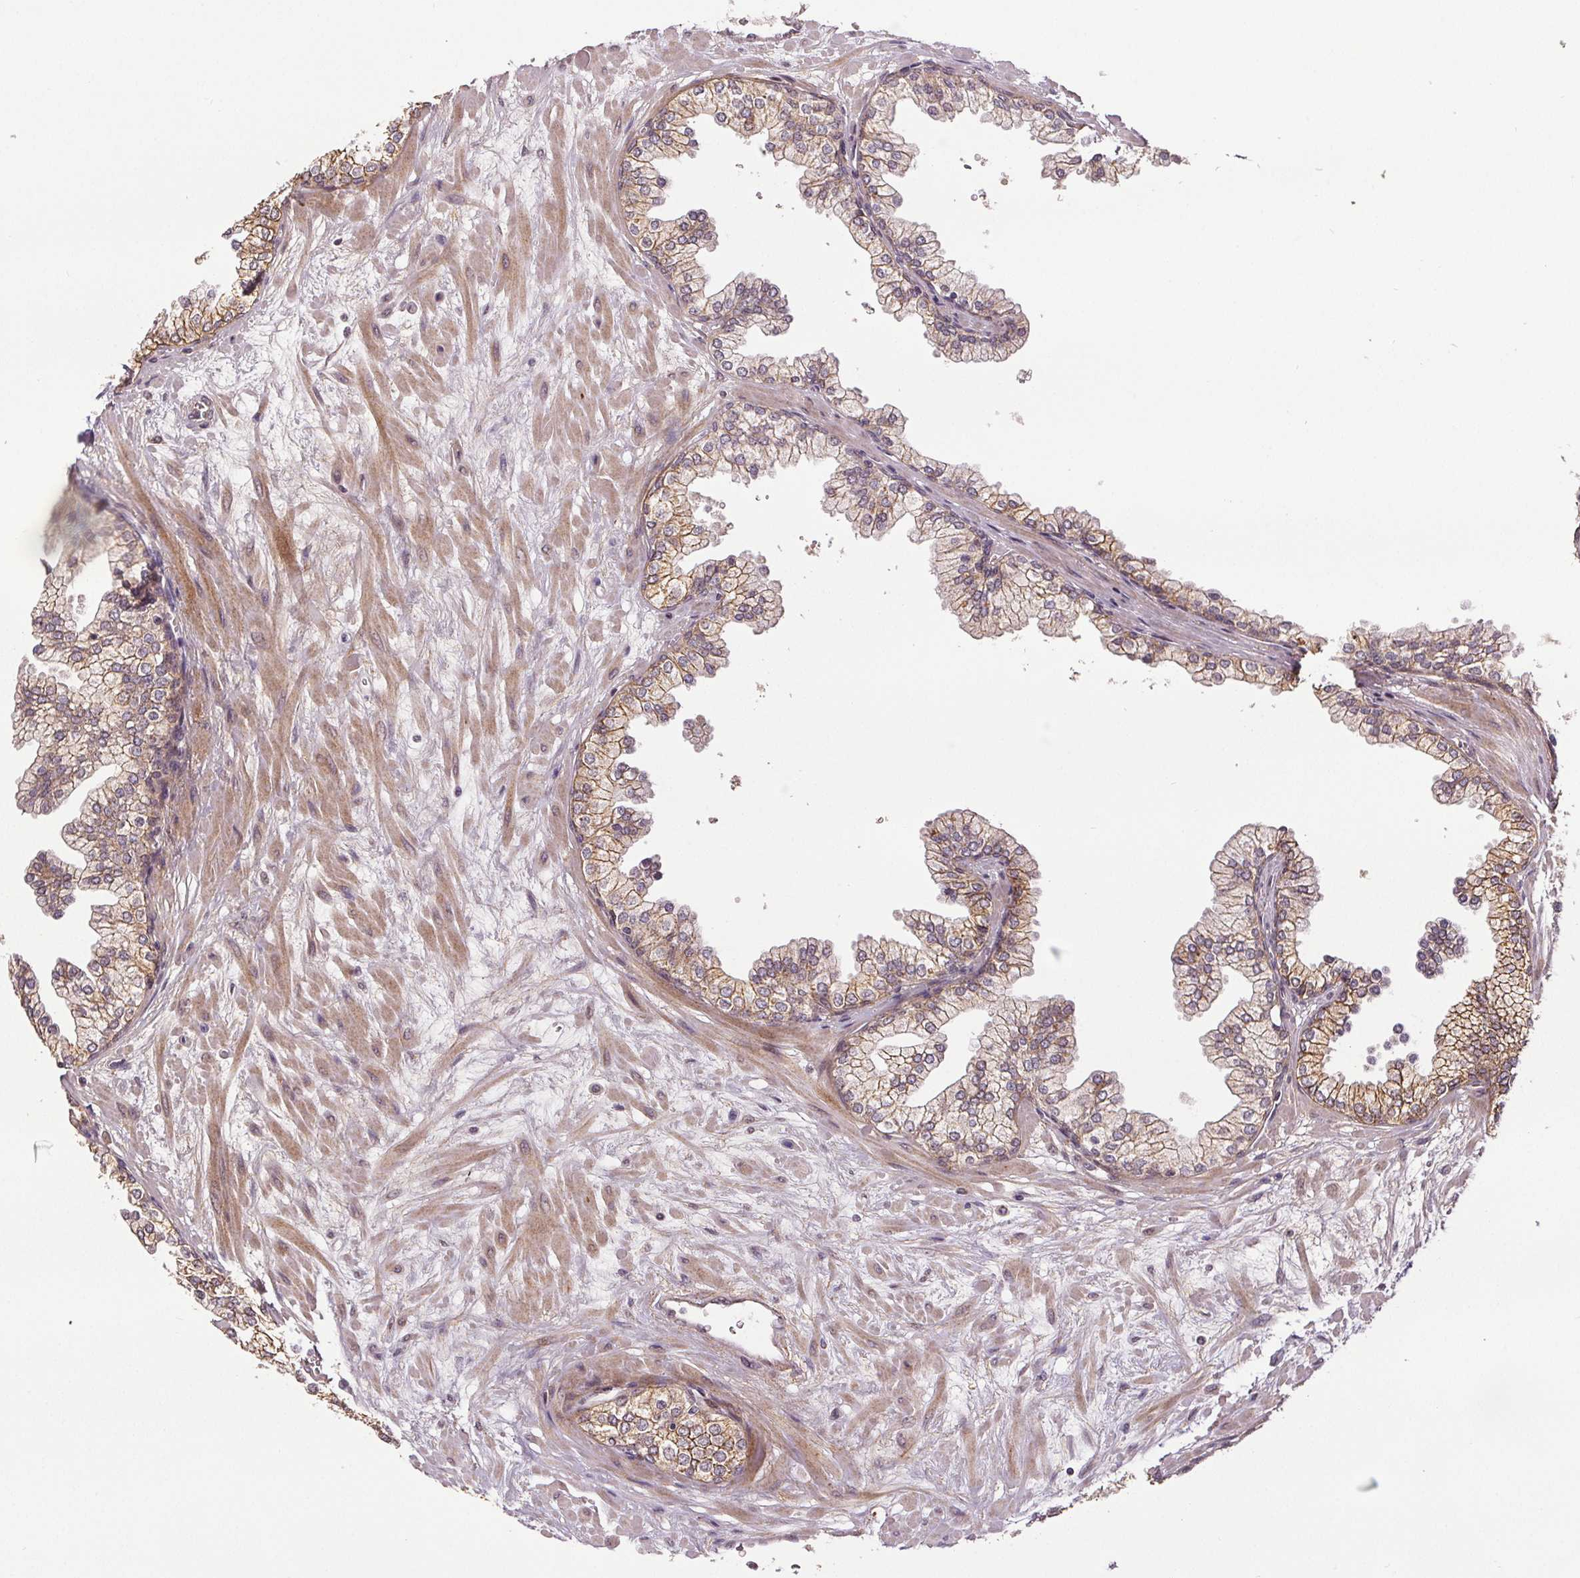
{"staining": {"intensity": "moderate", "quantity": "25%-75%", "location": "cytoplasmic/membranous"}, "tissue": "prostate", "cell_type": "Glandular cells", "image_type": "normal", "snomed": [{"axis": "morphology", "description": "Normal tissue, NOS"}, {"axis": "topography", "description": "Prostate"}, {"axis": "topography", "description": "Peripheral nerve tissue"}], "caption": "Moderate cytoplasmic/membranous positivity is appreciated in about 25%-75% of glandular cells in normal prostate.", "gene": "EPHB3", "patient": {"sex": "male", "age": 61}}